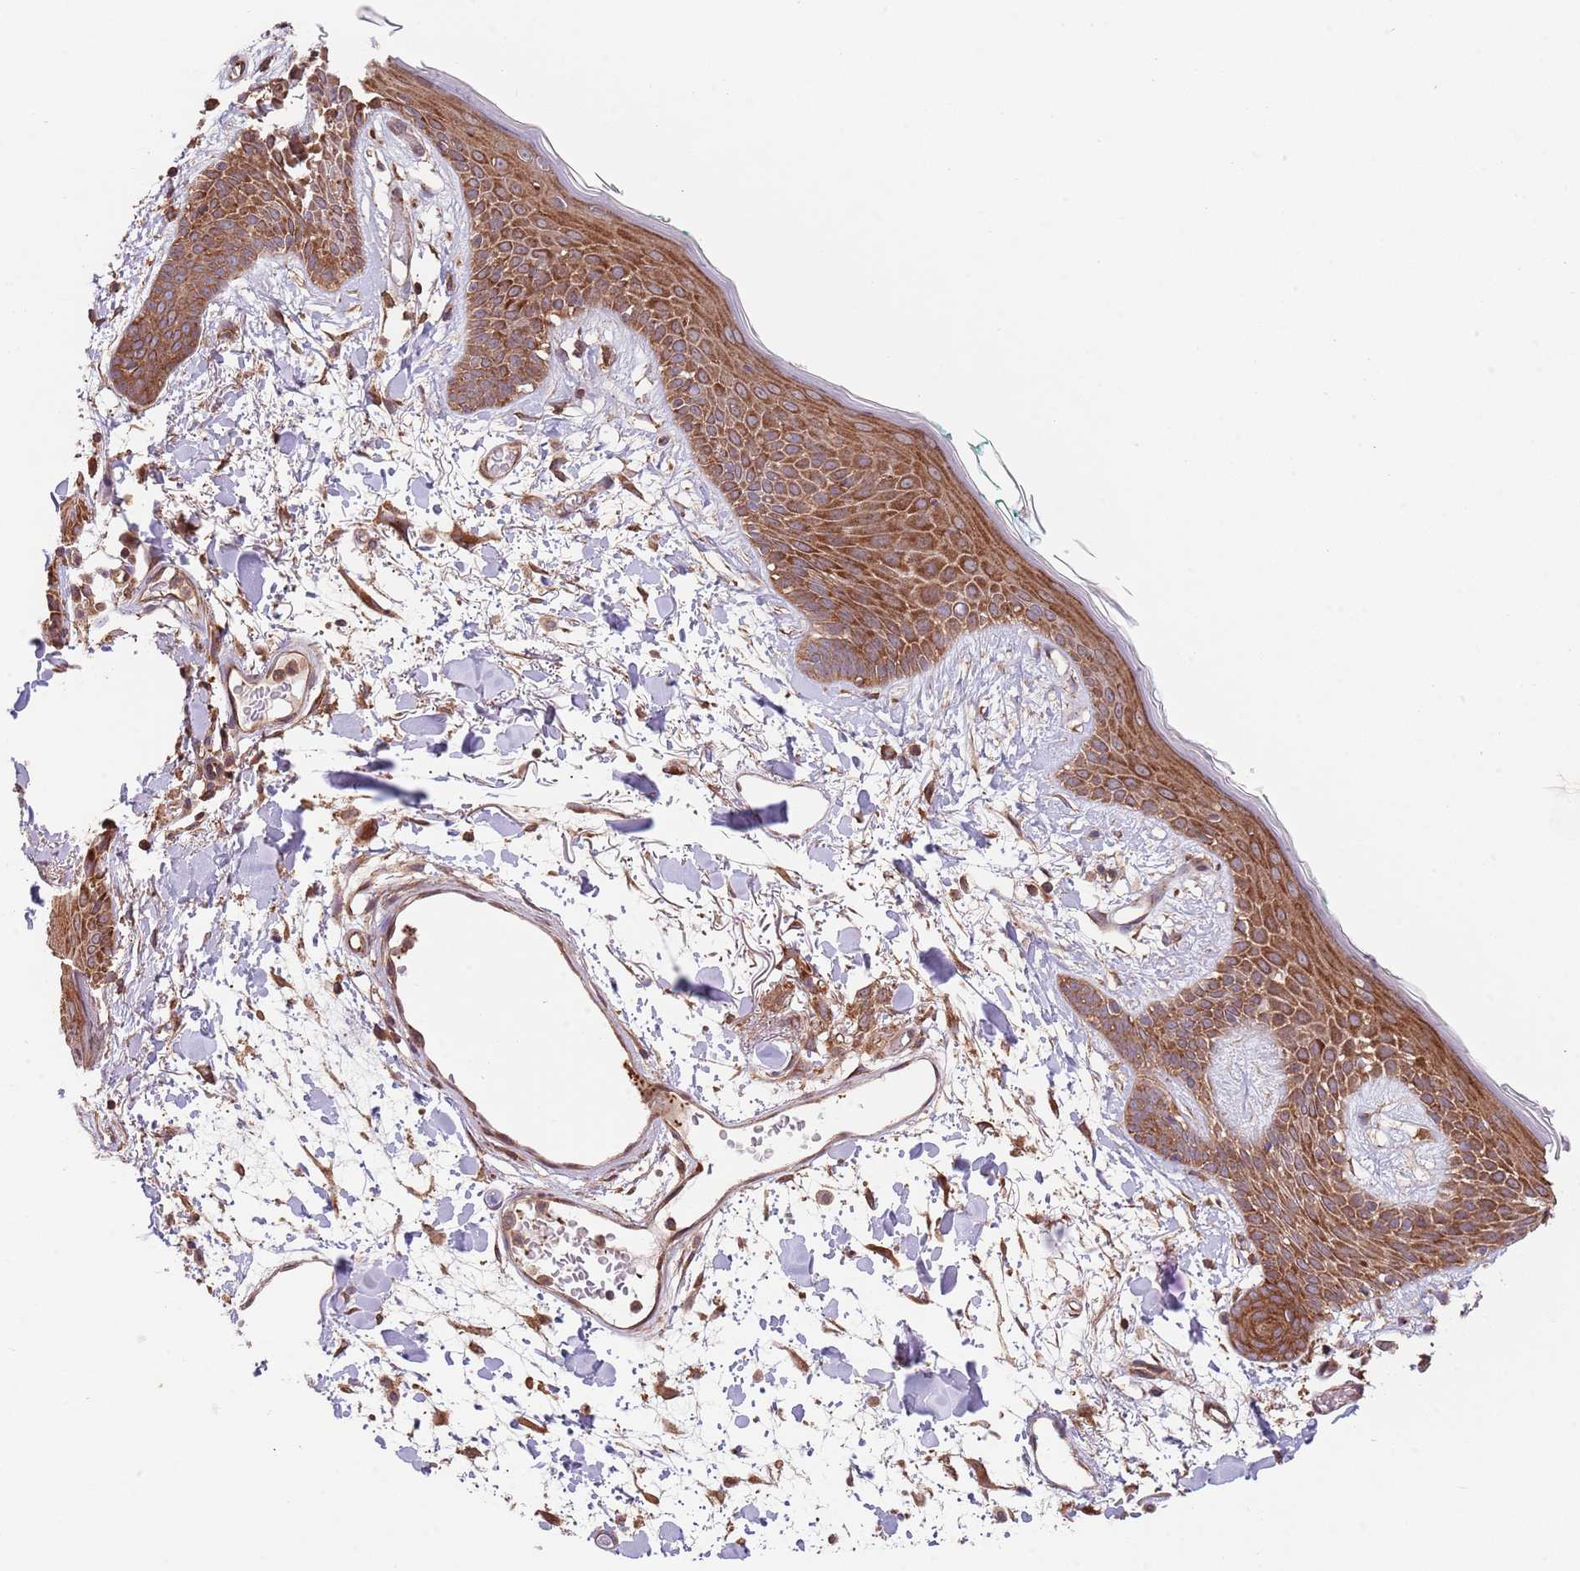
{"staining": {"intensity": "moderate", "quantity": ">75%", "location": "cytoplasmic/membranous"}, "tissue": "skin", "cell_type": "Fibroblasts", "image_type": "normal", "snomed": [{"axis": "morphology", "description": "Normal tissue, NOS"}, {"axis": "topography", "description": "Skin"}], "caption": "Skin stained with DAB IHC shows medium levels of moderate cytoplasmic/membranous expression in about >75% of fibroblasts. Immunohistochemistry (ihc) stains the protein of interest in brown and the nuclei are stained blue.", "gene": "RNF19B", "patient": {"sex": "male", "age": 79}}